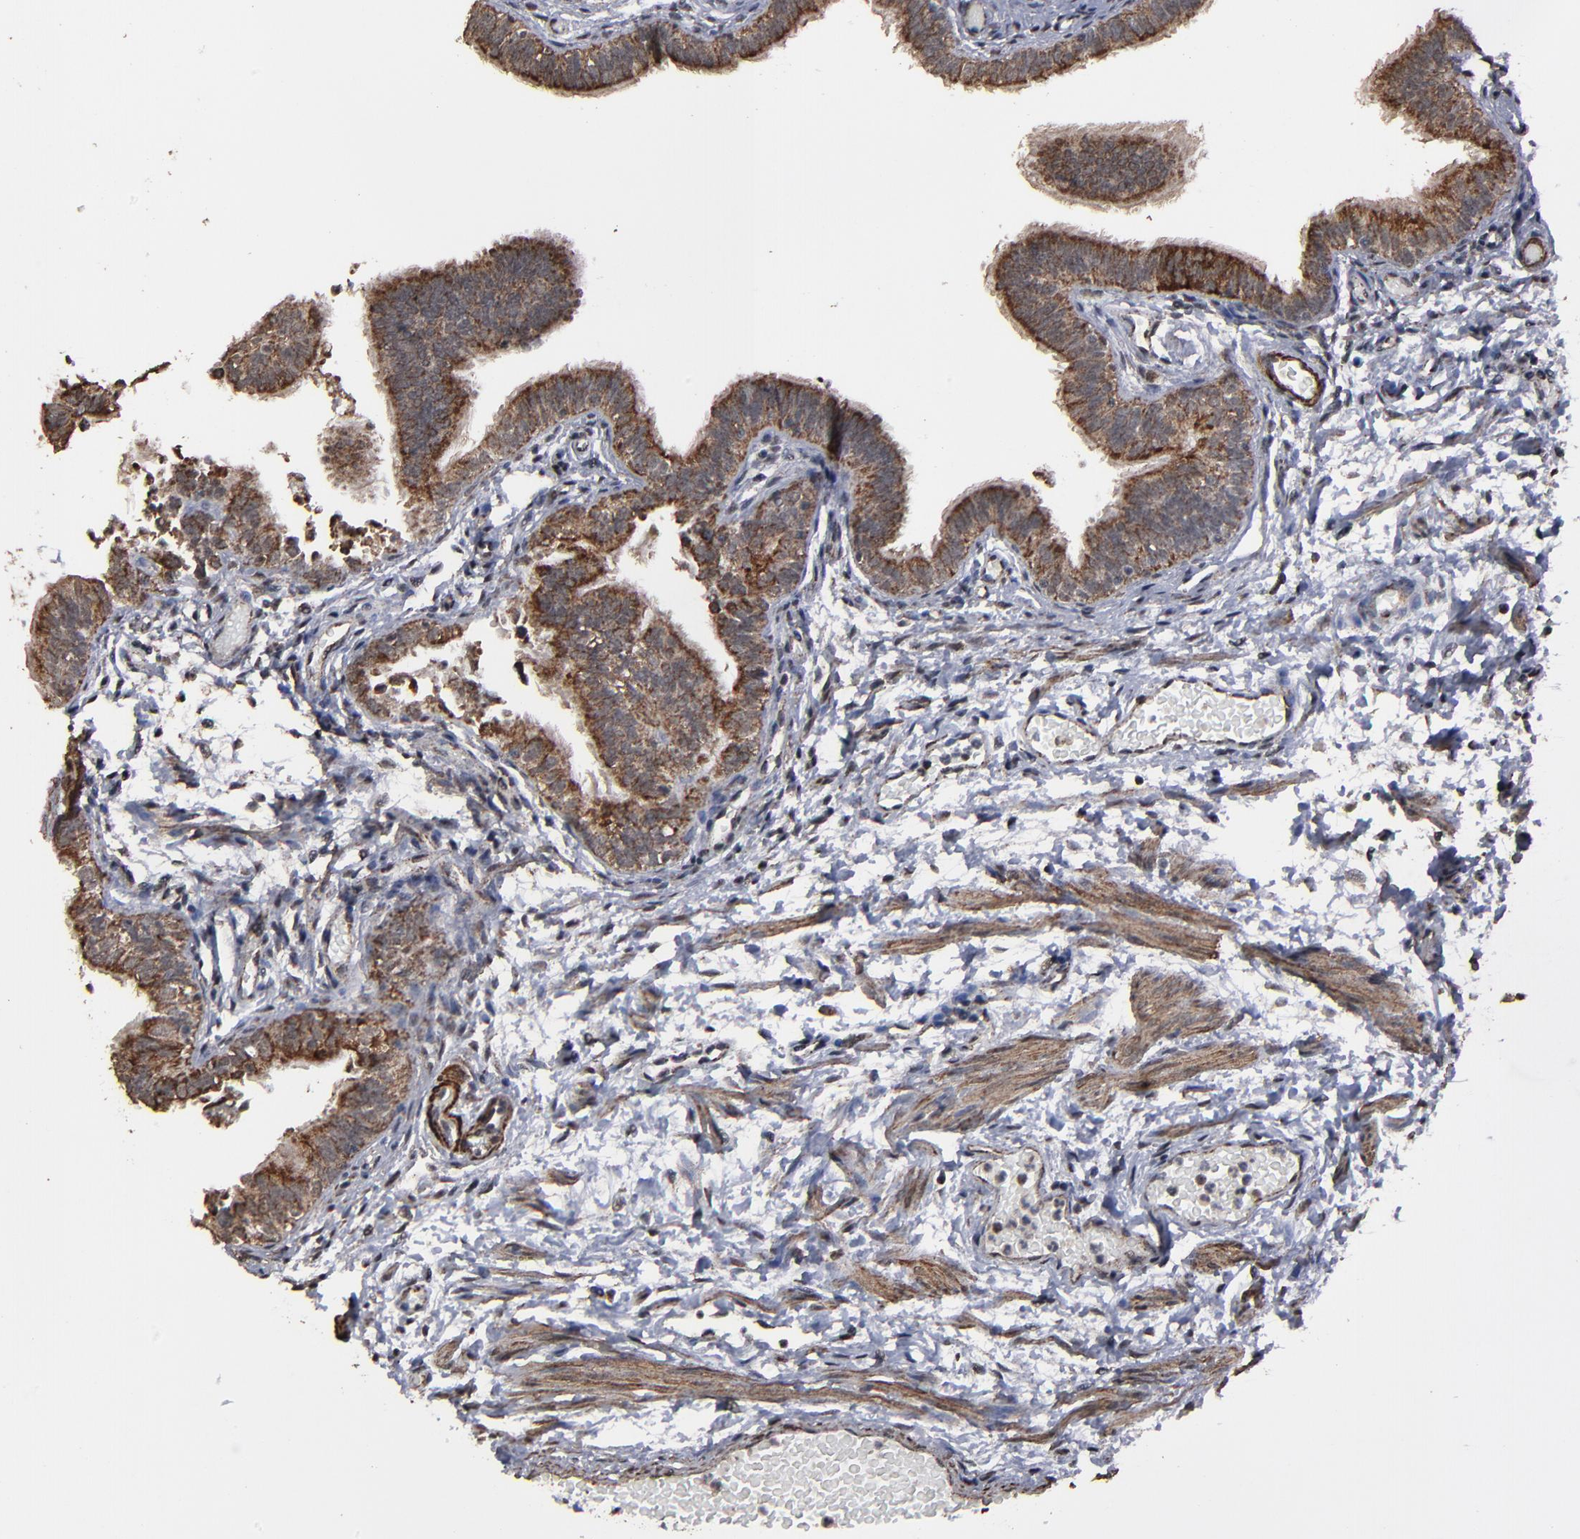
{"staining": {"intensity": "strong", "quantity": ">75%", "location": "cytoplasmic/membranous"}, "tissue": "fallopian tube", "cell_type": "Glandular cells", "image_type": "normal", "snomed": [{"axis": "morphology", "description": "Normal tissue, NOS"}, {"axis": "morphology", "description": "Dermoid, NOS"}, {"axis": "topography", "description": "Fallopian tube"}], "caption": "Immunohistochemical staining of normal human fallopian tube exhibits >75% levels of strong cytoplasmic/membranous protein positivity in approximately >75% of glandular cells.", "gene": "BNIP3", "patient": {"sex": "female", "age": 33}}